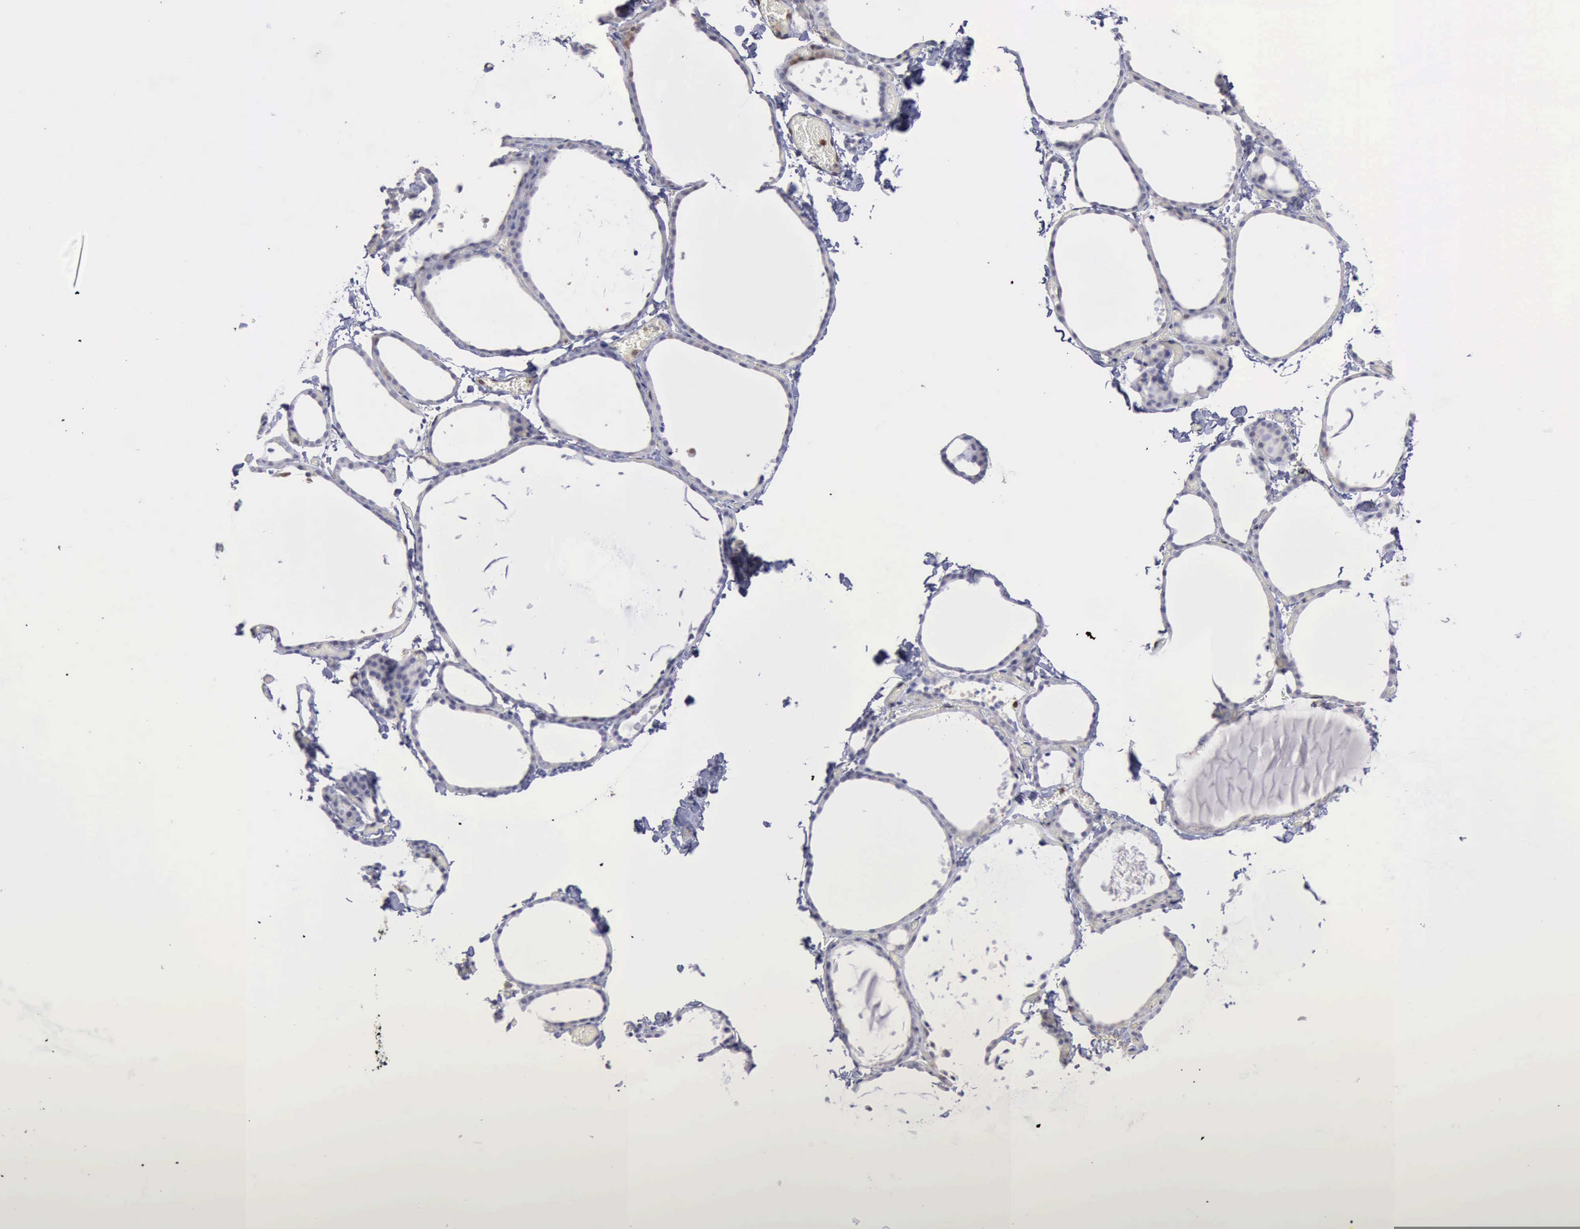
{"staining": {"intensity": "moderate", "quantity": "<25%", "location": "nuclear"}, "tissue": "thyroid gland", "cell_type": "Glandular cells", "image_type": "normal", "snomed": [{"axis": "morphology", "description": "Normal tissue, NOS"}, {"axis": "topography", "description": "Thyroid gland"}], "caption": "Immunohistochemical staining of unremarkable human thyroid gland shows <25% levels of moderate nuclear protein expression in about <25% of glandular cells.", "gene": "STAT1", "patient": {"sex": "female", "age": 22}}